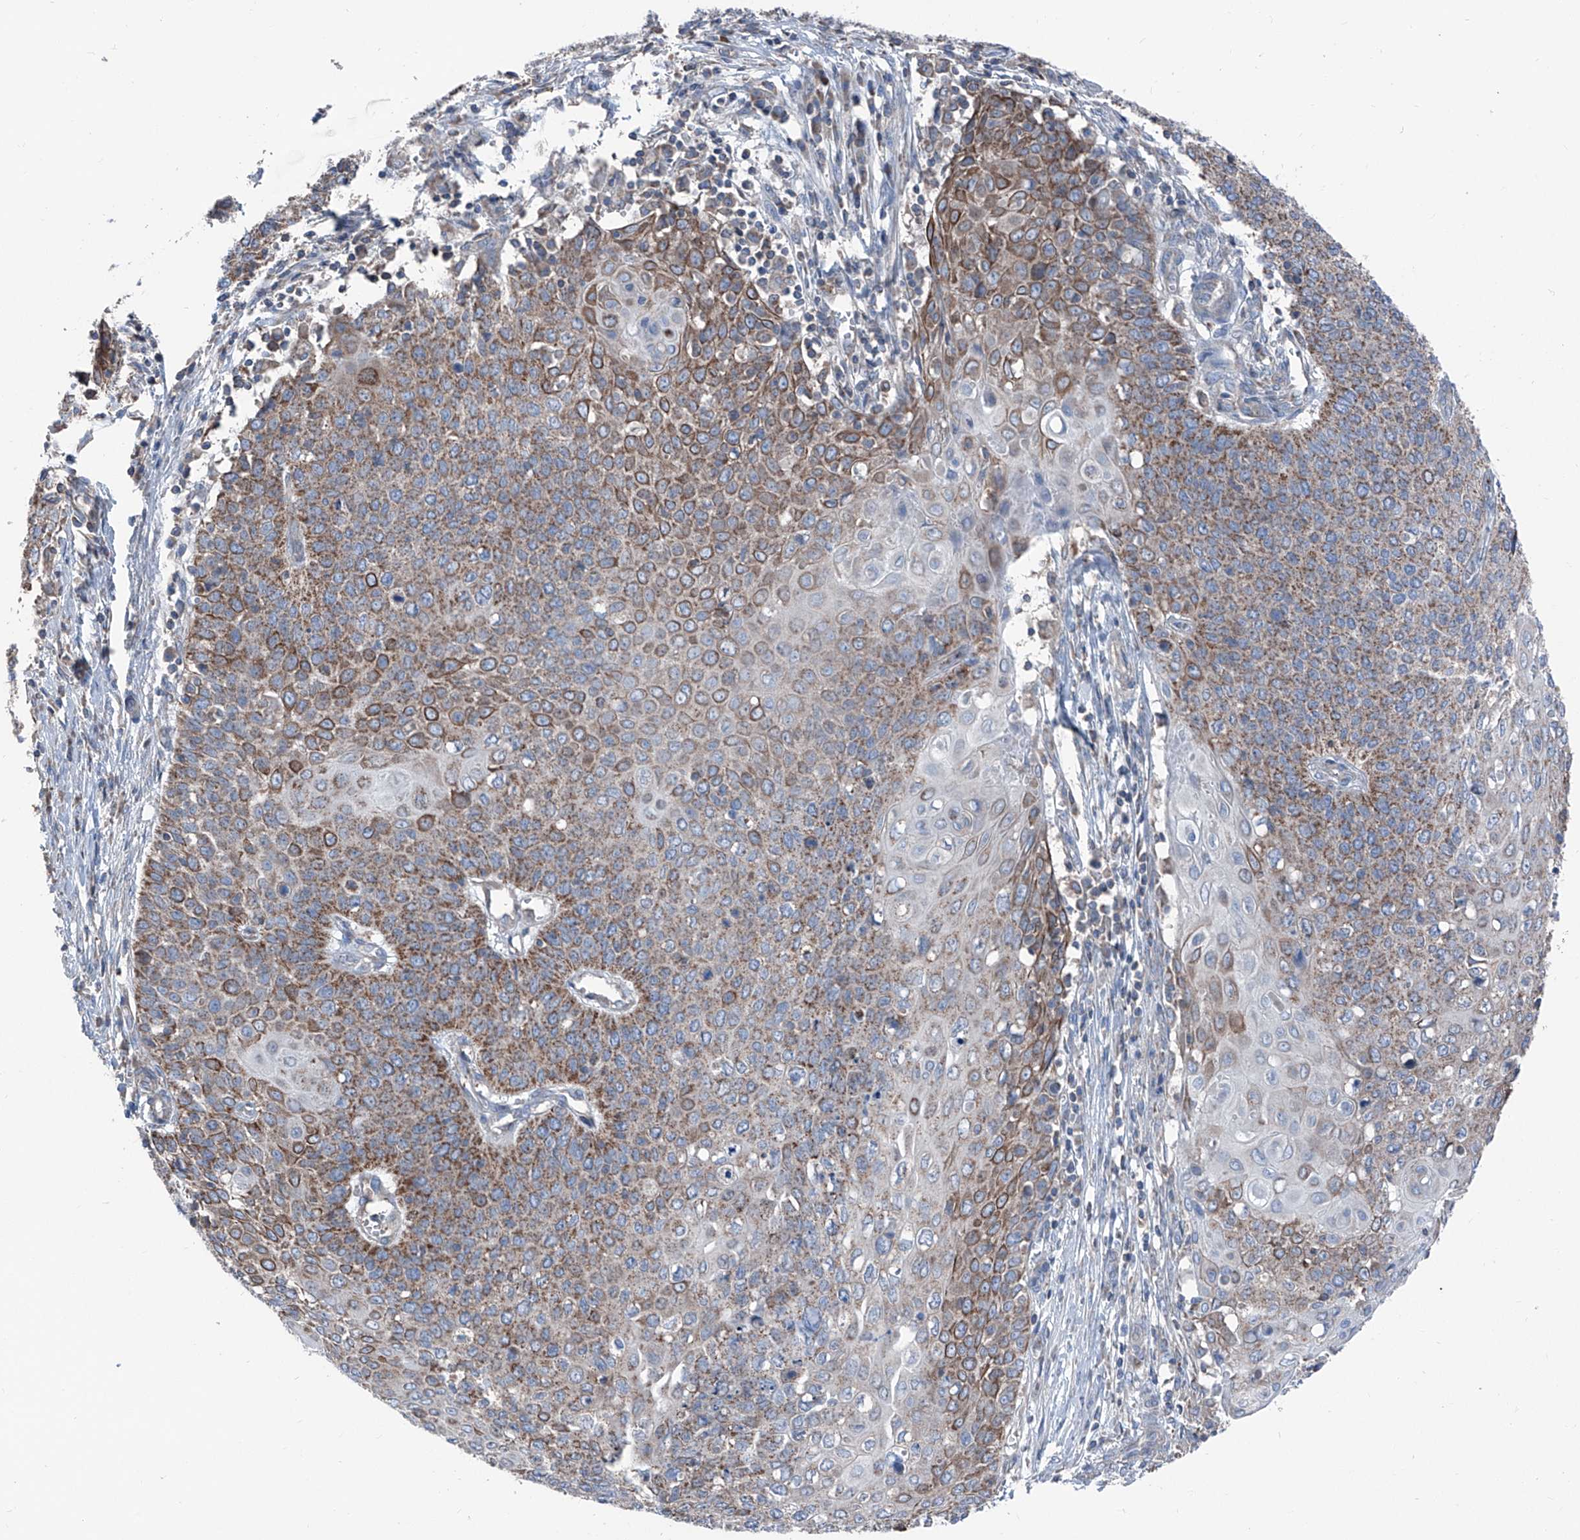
{"staining": {"intensity": "moderate", "quantity": ">75%", "location": "cytoplasmic/membranous"}, "tissue": "cervical cancer", "cell_type": "Tumor cells", "image_type": "cancer", "snomed": [{"axis": "morphology", "description": "Squamous cell carcinoma, NOS"}, {"axis": "topography", "description": "Cervix"}], "caption": "High-power microscopy captured an IHC histopathology image of squamous cell carcinoma (cervical), revealing moderate cytoplasmic/membranous staining in approximately >75% of tumor cells.", "gene": "GPAT3", "patient": {"sex": "female", "age": 39}}